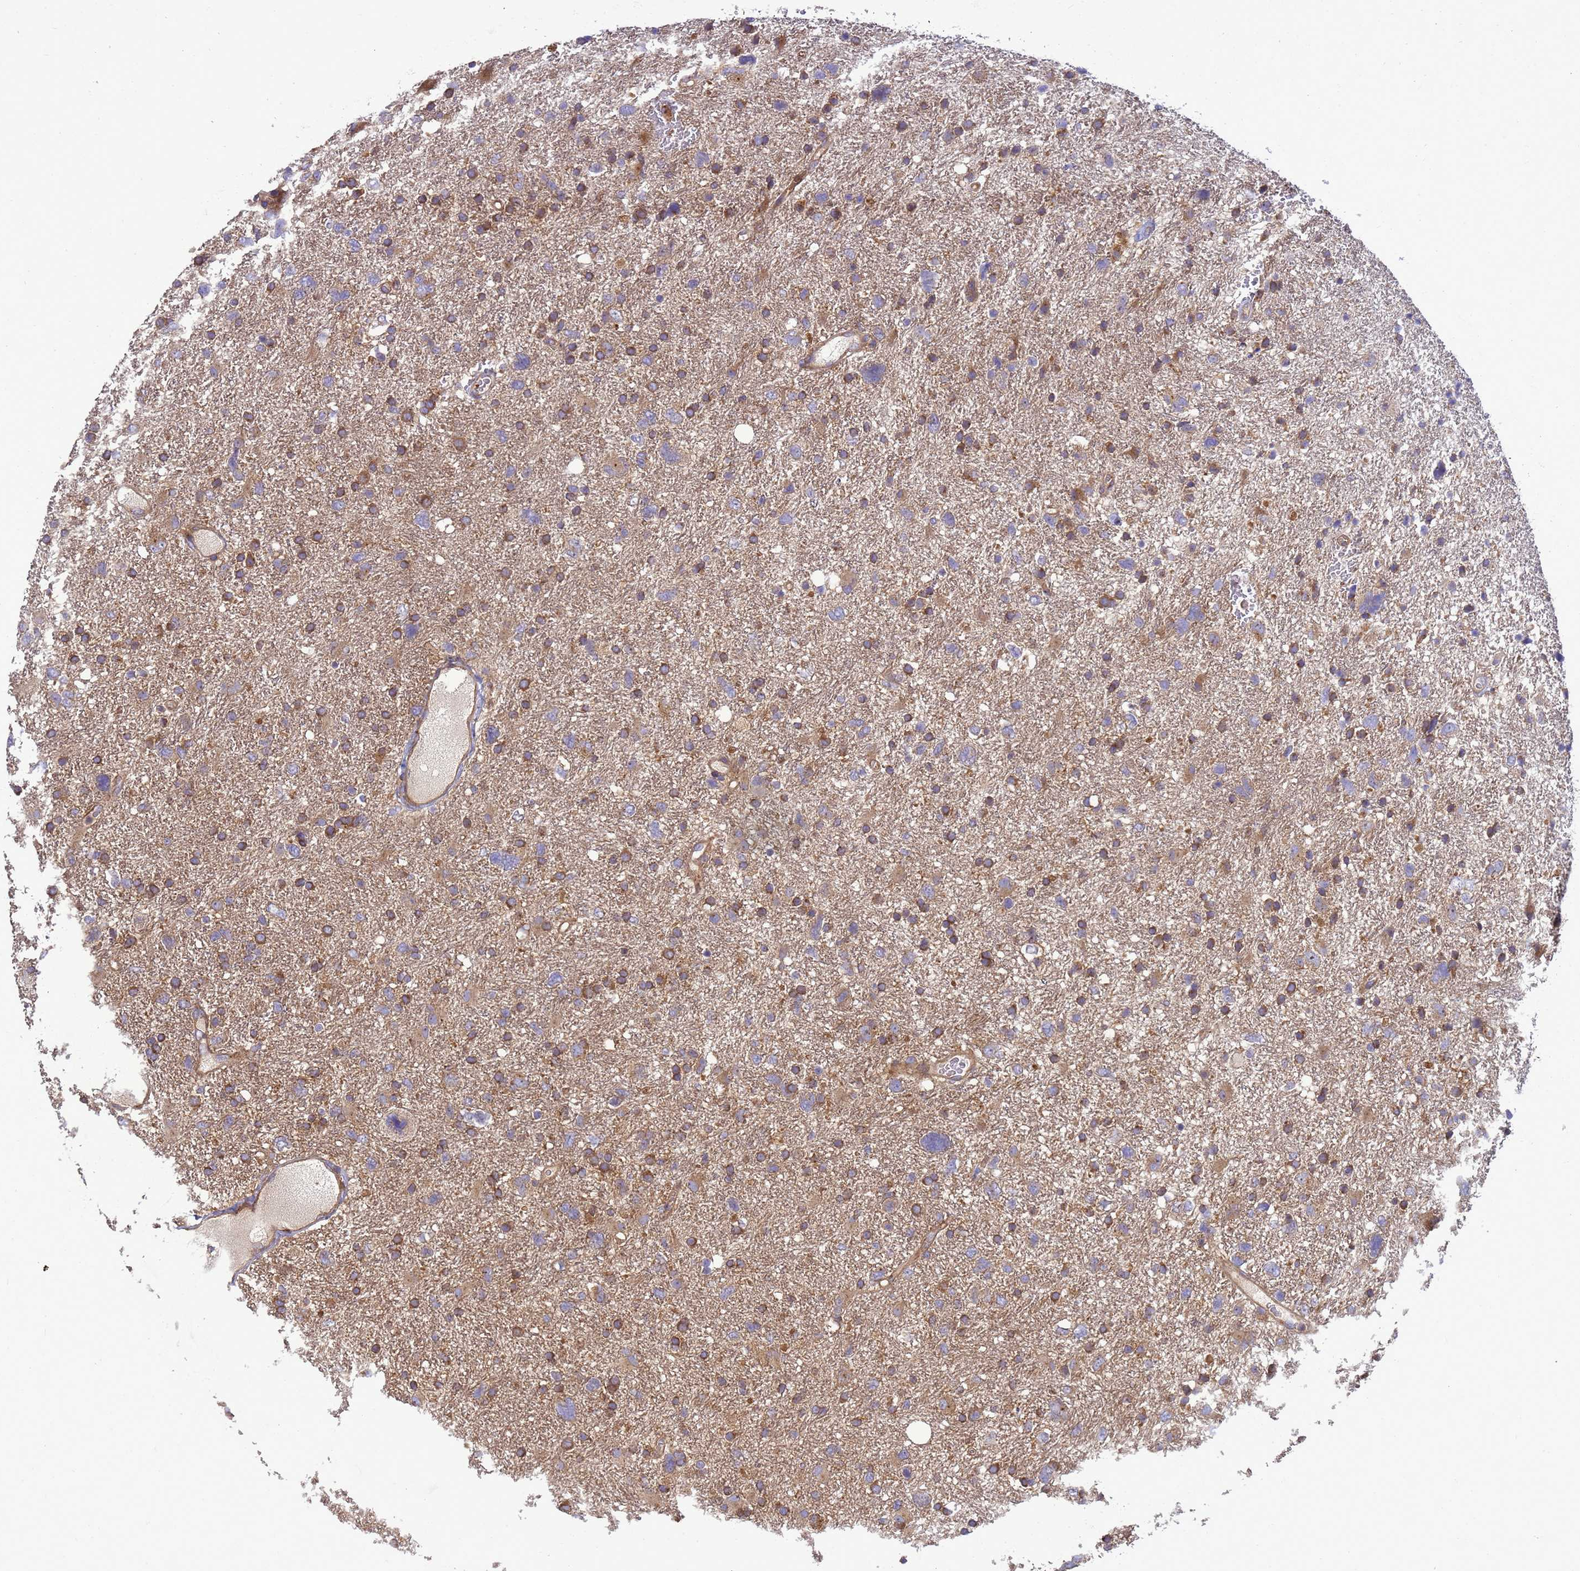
{"staining": {"intensity": "moderate", "quantity": "<25%", "location": "cytoplasmic/membranous"}, "tissue": "glioma", "cell_type": "Tumor cells", "image_type": "cancer", "snomed": [{"axis": "morphology", "description": "Glioma, malignant, High grade"}, {"axis": "topography", "description": "Brain"}], "caption": "A brown stain labels moderate cytoplasmic/membranous expression of a protein in human malignant high-grade glioma tumor cells.", "gene": "BECN1", "patient": {"sex": "male", "age": 61}}